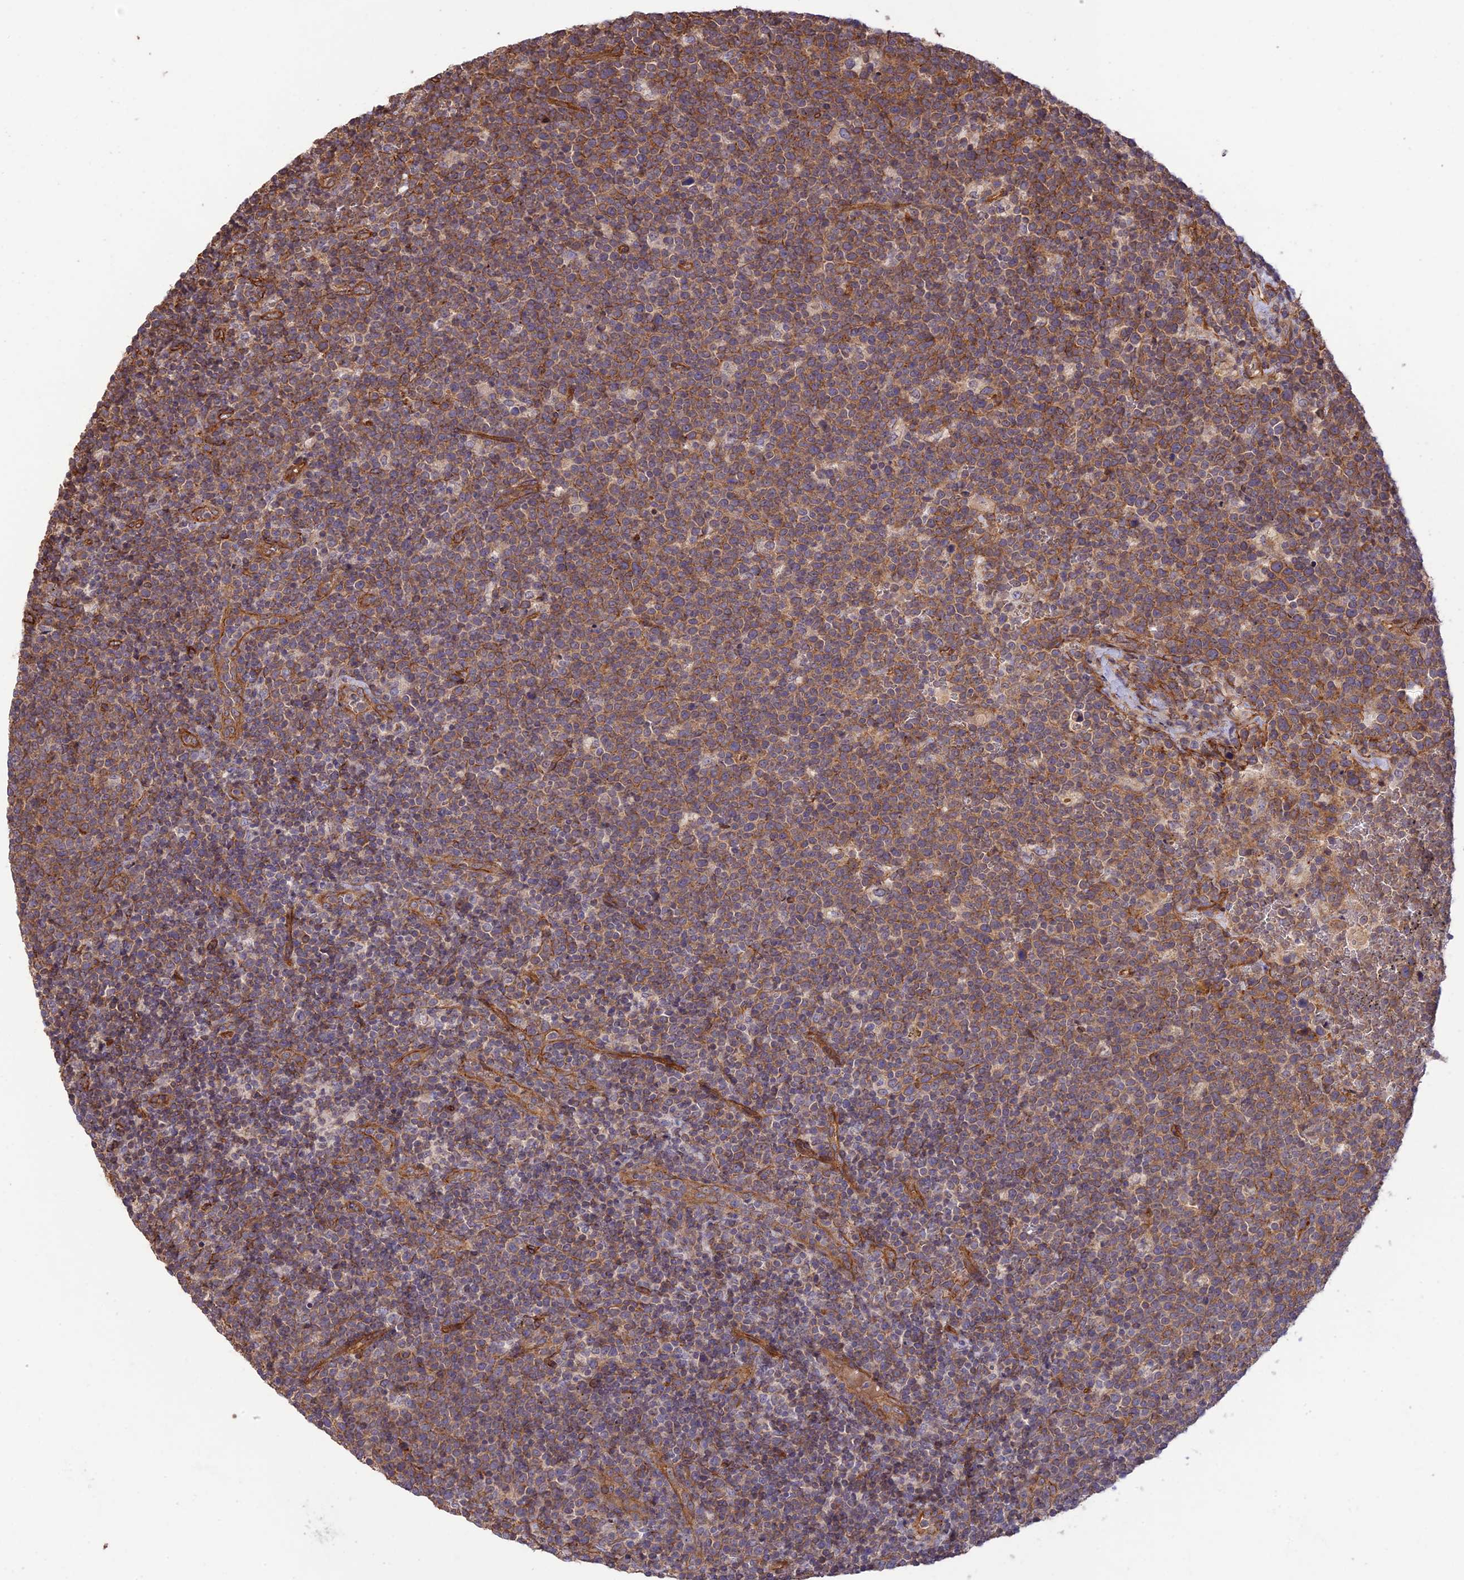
{"staining": {"intensity": "moderate", "quantity": ">75%", "location": "cytoplasmic/membranous"}, "tissue": "lymphoma", "cell_type": "Tumor cells", "image_type": "cancer", "snomed": [{"axis": "morphology", "description": "Malignant lymphoma, non-Hodgkin's type, High grade"}, {"axis": "topography", "description": "Lymph node"}], "caption": "Human lymphoma stained for a protein (brown) reveals moderate cytoplasmic/membranous positive expression in approximately >75% of tumor cells.", "gene": "HOMER2", "patient": {"sex": "male", "age": 61}}